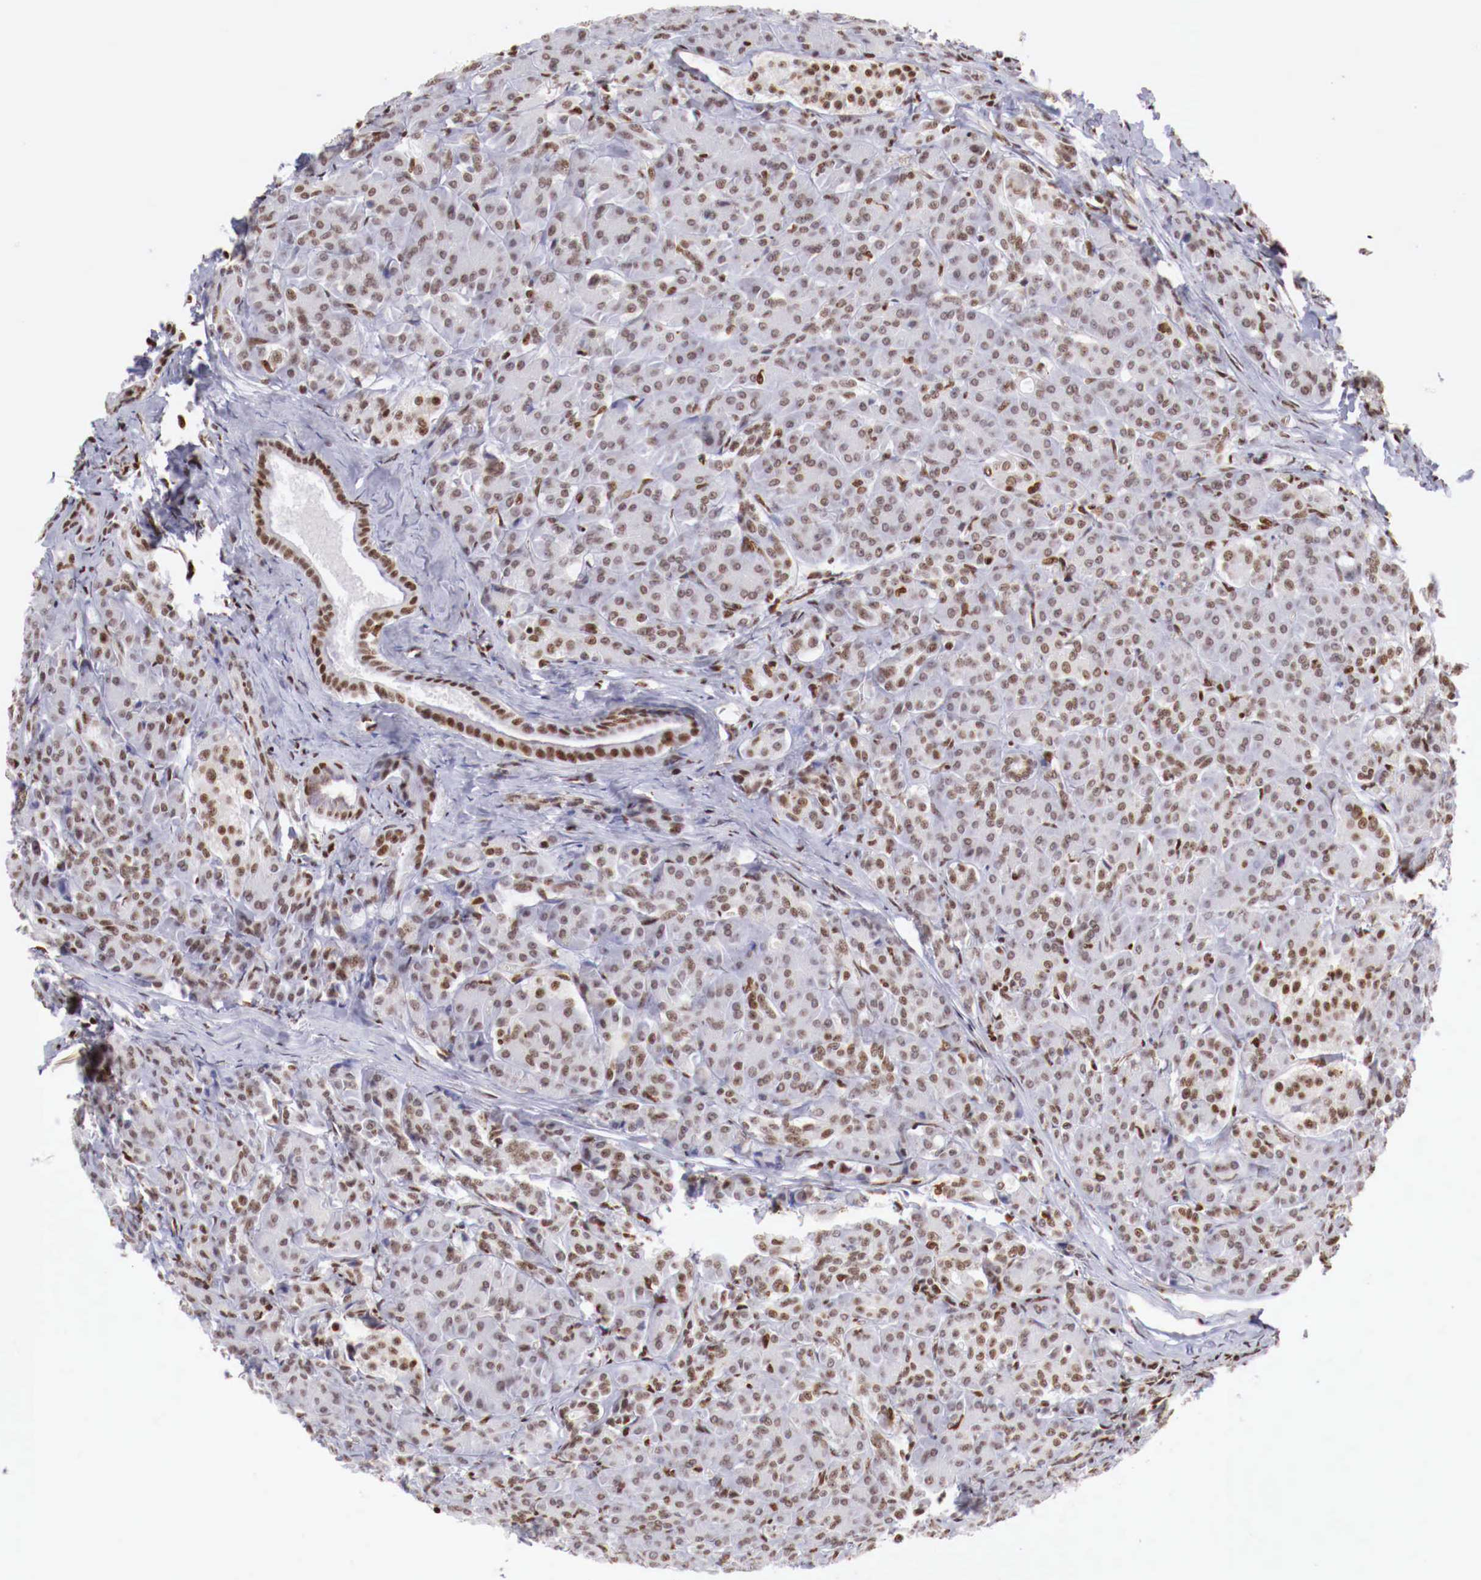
{"staining": {"intensity": "moderate", "quantity": ">75%", "location": "nuclear"}, "tissue": "pancreas", "cell_type": "Exocrine glandular cells", "image_type": "normal", "snomed": [{"axis": "morphology", "description": "Normal tissue, NOS"}, {"axis": "topography", "description": "Lymph node"}, {"axis": "topography", "description": "Pancreas"}], "caption": "Brown immunohistochemical staining in normal human pancreas shows moderate nuclear expression in about >75% of exocrine glandular cells. (DAB (3,3'-diaminobenzidine) = brown stain, brightfield microscopy at high magnification).", "gene": "MAX", "patient": {"sex": "male", "age": 59}}